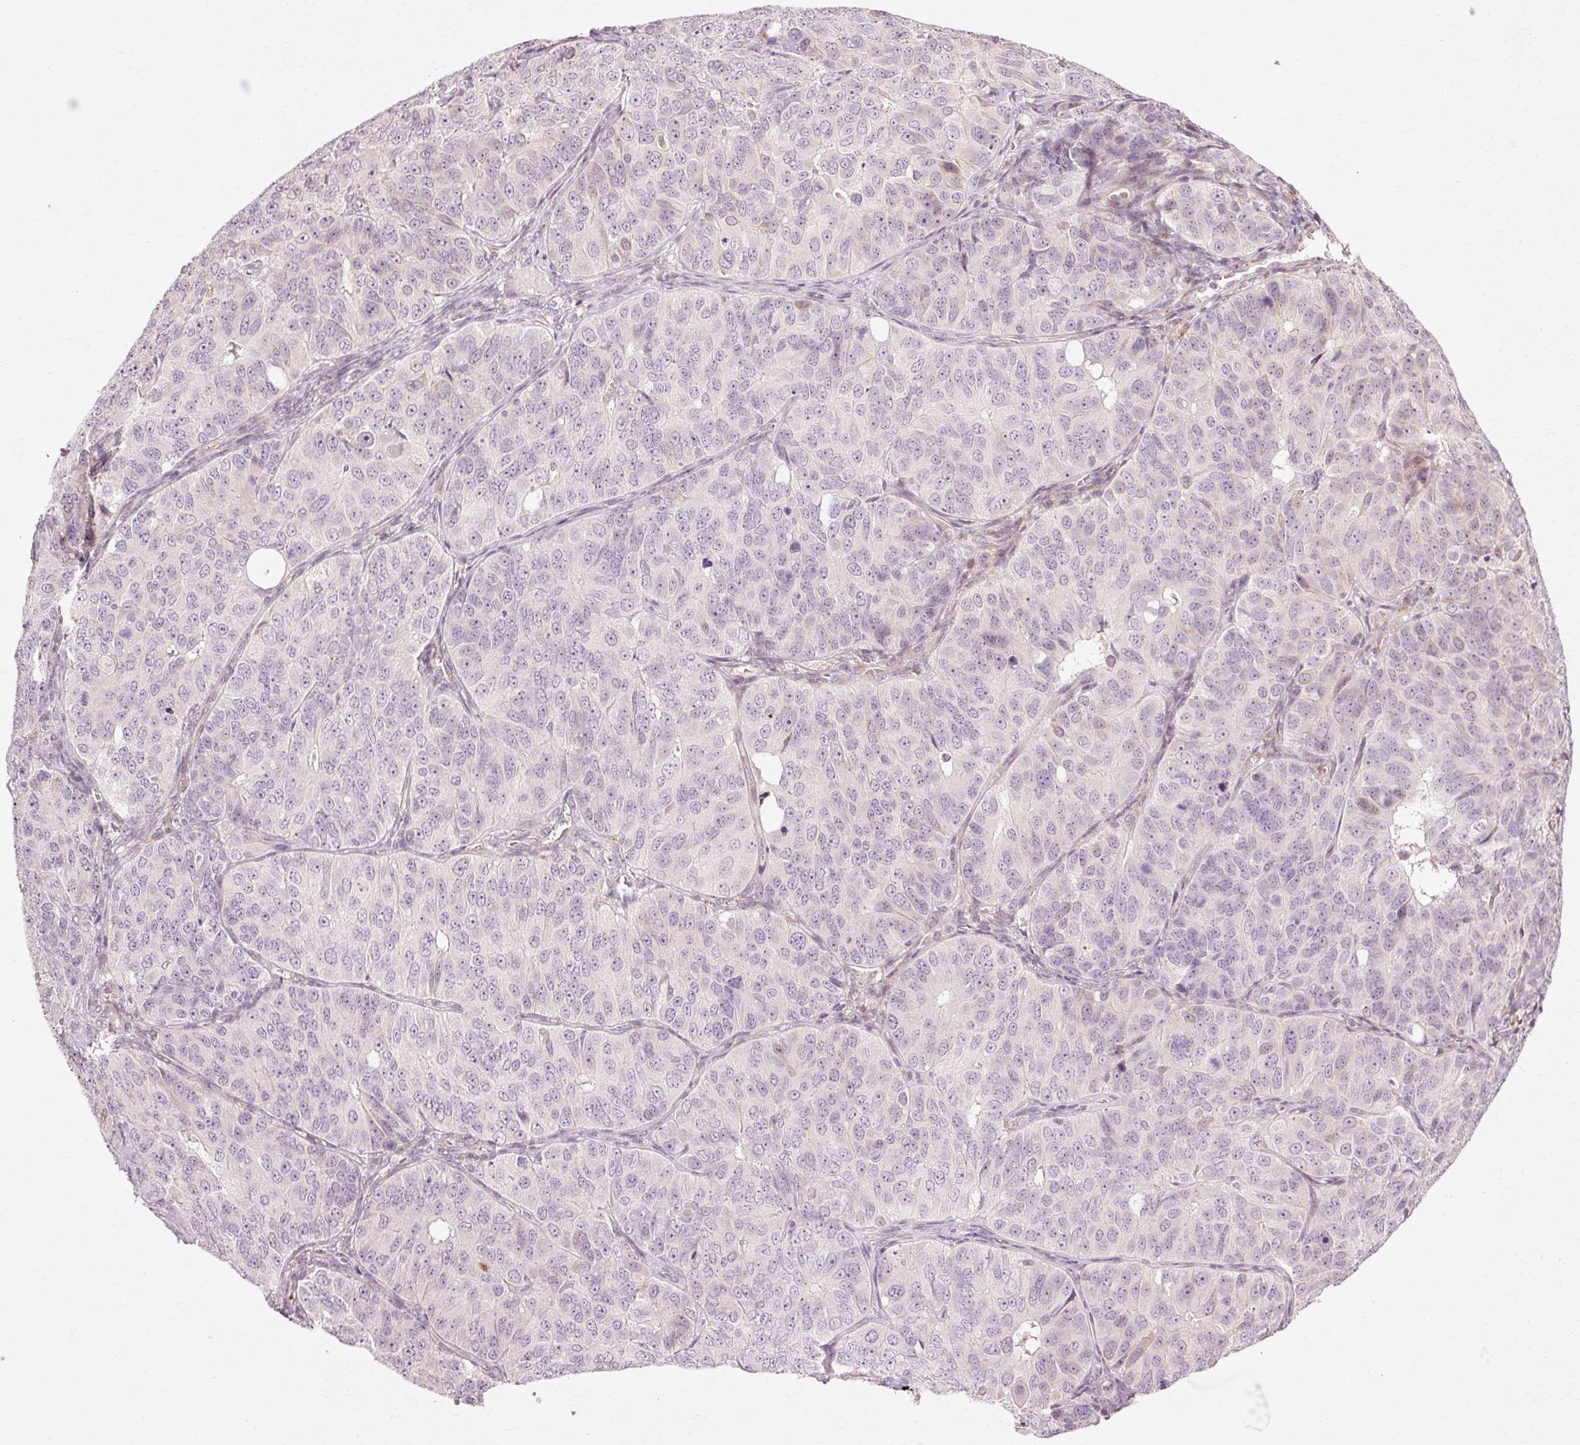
{"staining": {"intensity": "negative", "quantity": "none", "location": "none"}, "tissue": "ovarian cancer", "cell_type": "Tumor cells", "image_type": "cancer", "snomed": [{"axis": "morphology", "description": "Carcinoma, endometroid"}, {"axis": "topography", "description": "Ovary"}], "caption": "High magnification brightfield microscopy of ovarian cancer stained with DAB (3,3'-diaminobenzidine) (brown) and counterstained with hematoxylin (blue): tumor cells show no significant expression.", "gene": "RGPD5", "patient": {"sex": "female", "age": 51}}